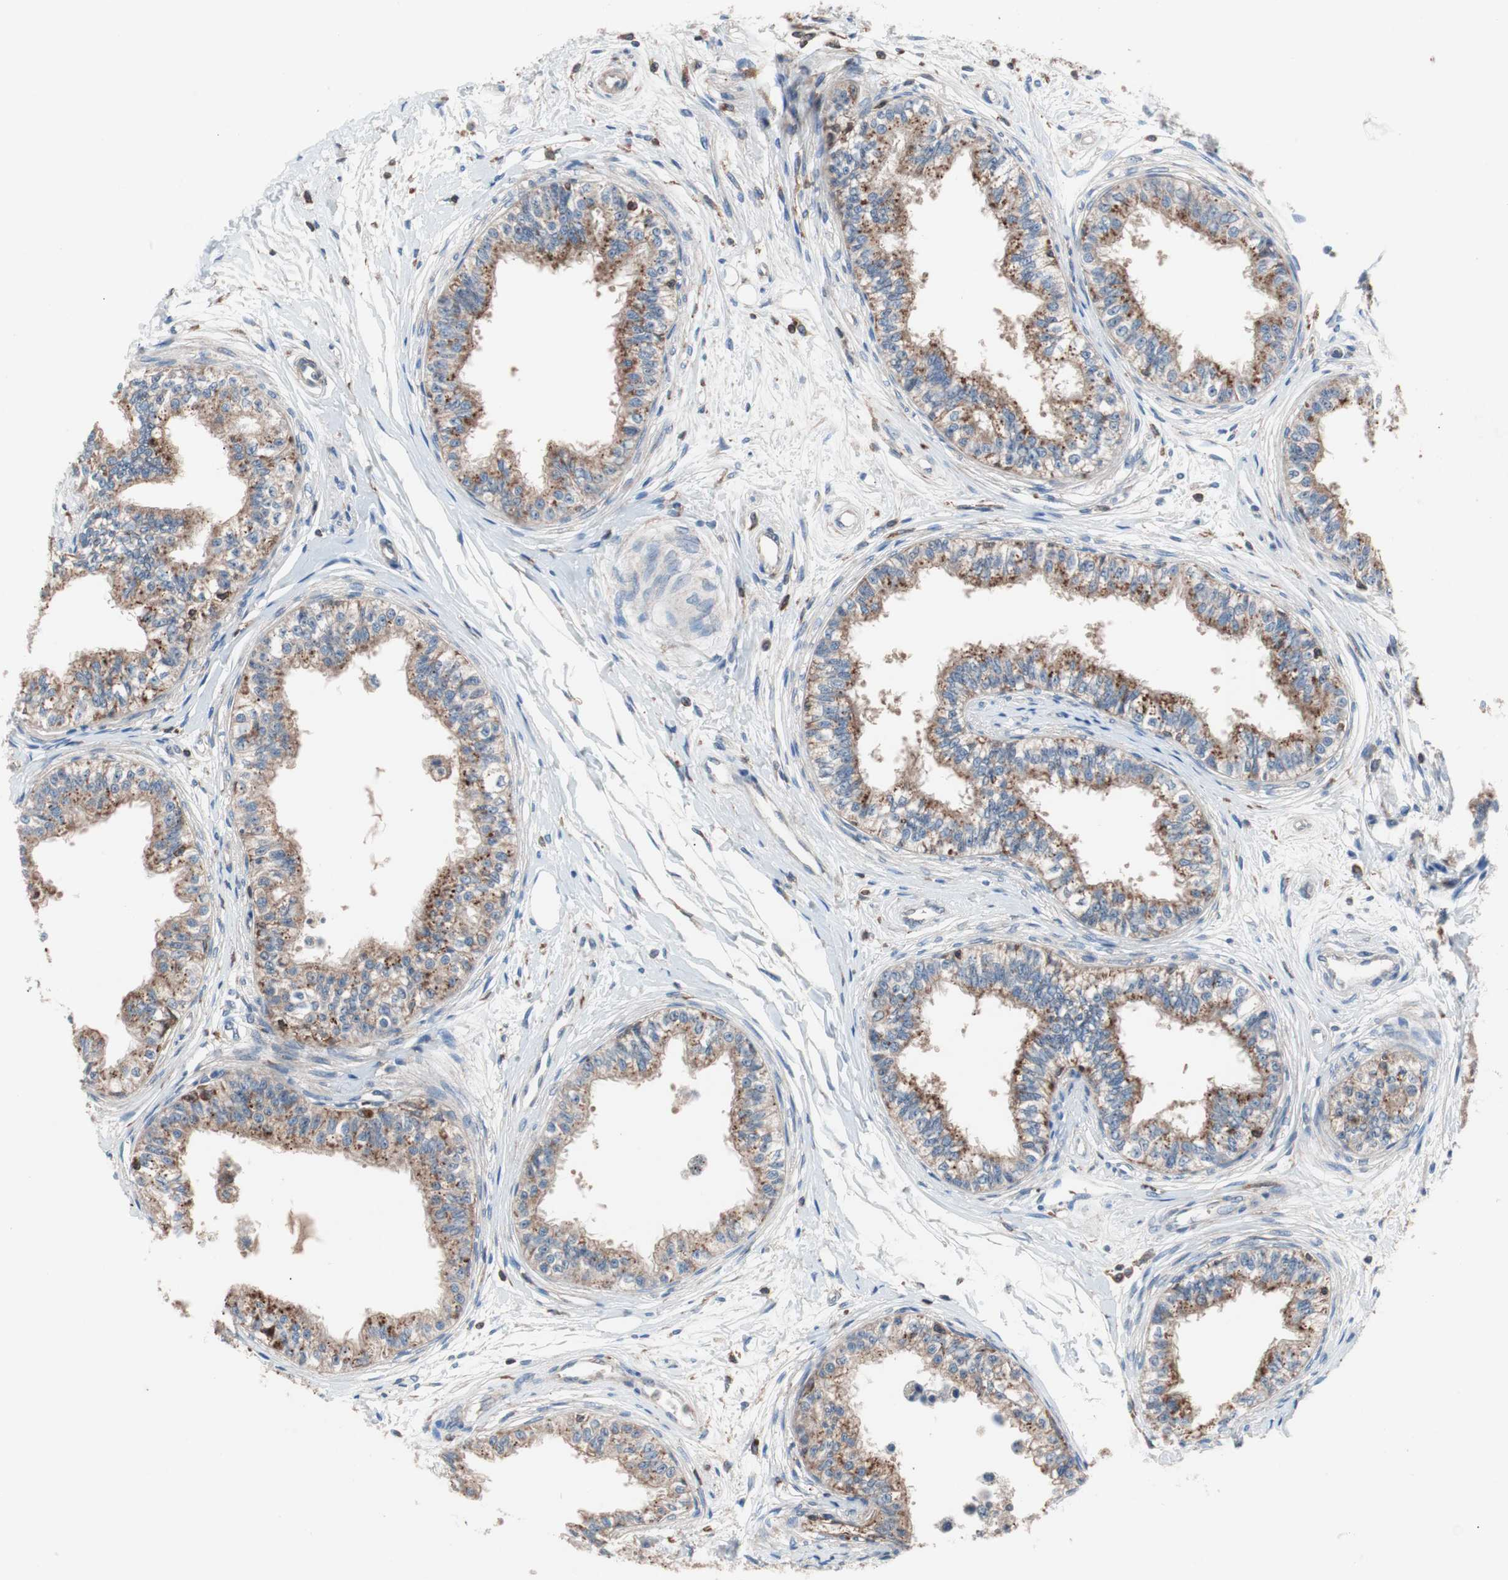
{"staining": {"intensity": "moderate", "quantity": ">75%", "location": "cytoplasmic/membranous"}, "tissue": "epididymis", "cell_type": "Glandular cells", "image_type": "normal", "snomed": [{"axis": "morphology", "description": "Normal tissue, NOS"}, {"axis": "morphology", "description": "Adenocarcinoma, metastatic, NOS"}, {"axis": "topography", "description": "Testis"}, {"axis": "topography", "description": "Epididymis"}], "caption": "Moderate cytoplasmic/membranous protein expression is appreciated in about >75% of glandular cells in epididymis.", "gene": "PIK3R1", "patient": {"sex": "male", "age": 26}}